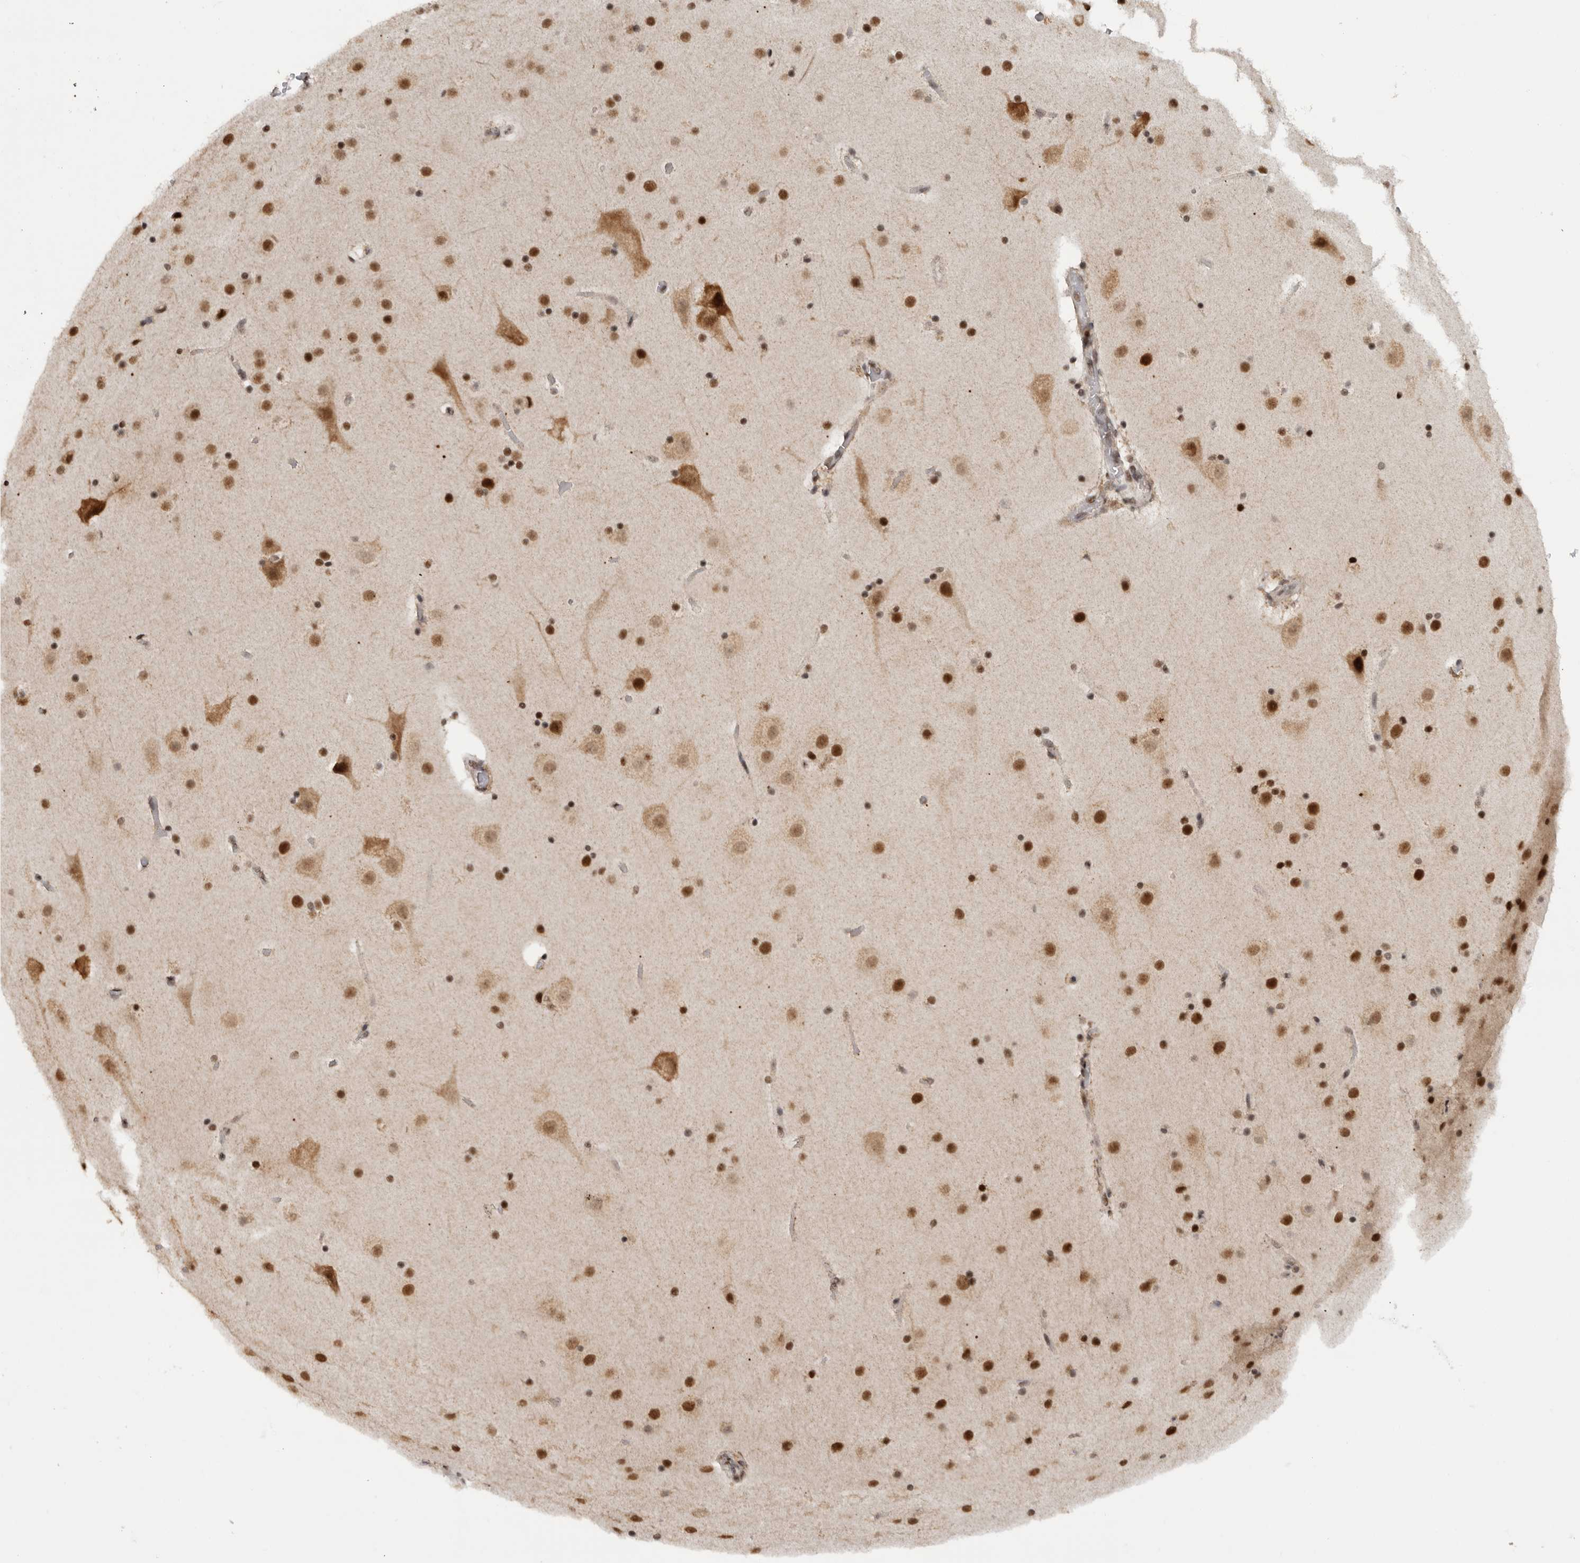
{"staining": {"intensity": "strong", "quantity": ">75%", "location": "nuclear"}, "tissue": "cerebral cortex", "cell_type": "Endothelial cells", "image_type": "normal", "snomed": [{"axis": "morphology", "description": "Normal tissue, NOS"}, {"axis": "topography", "description": "Cerebral cortex"}], "caption": "The photomicrograph demonstrates staining of benign cerebral cortex, revealing strong nuclear protein positivity (brown color) within endothelial cells. The staining was performed using DAB (3,3'-diaminobenzidine), with brown indicating positive protein expression. Nuclei are stained blue with hematoxylin.", "gene": "PPP1R10", "patient": {"sex": "male", "age": 57}}